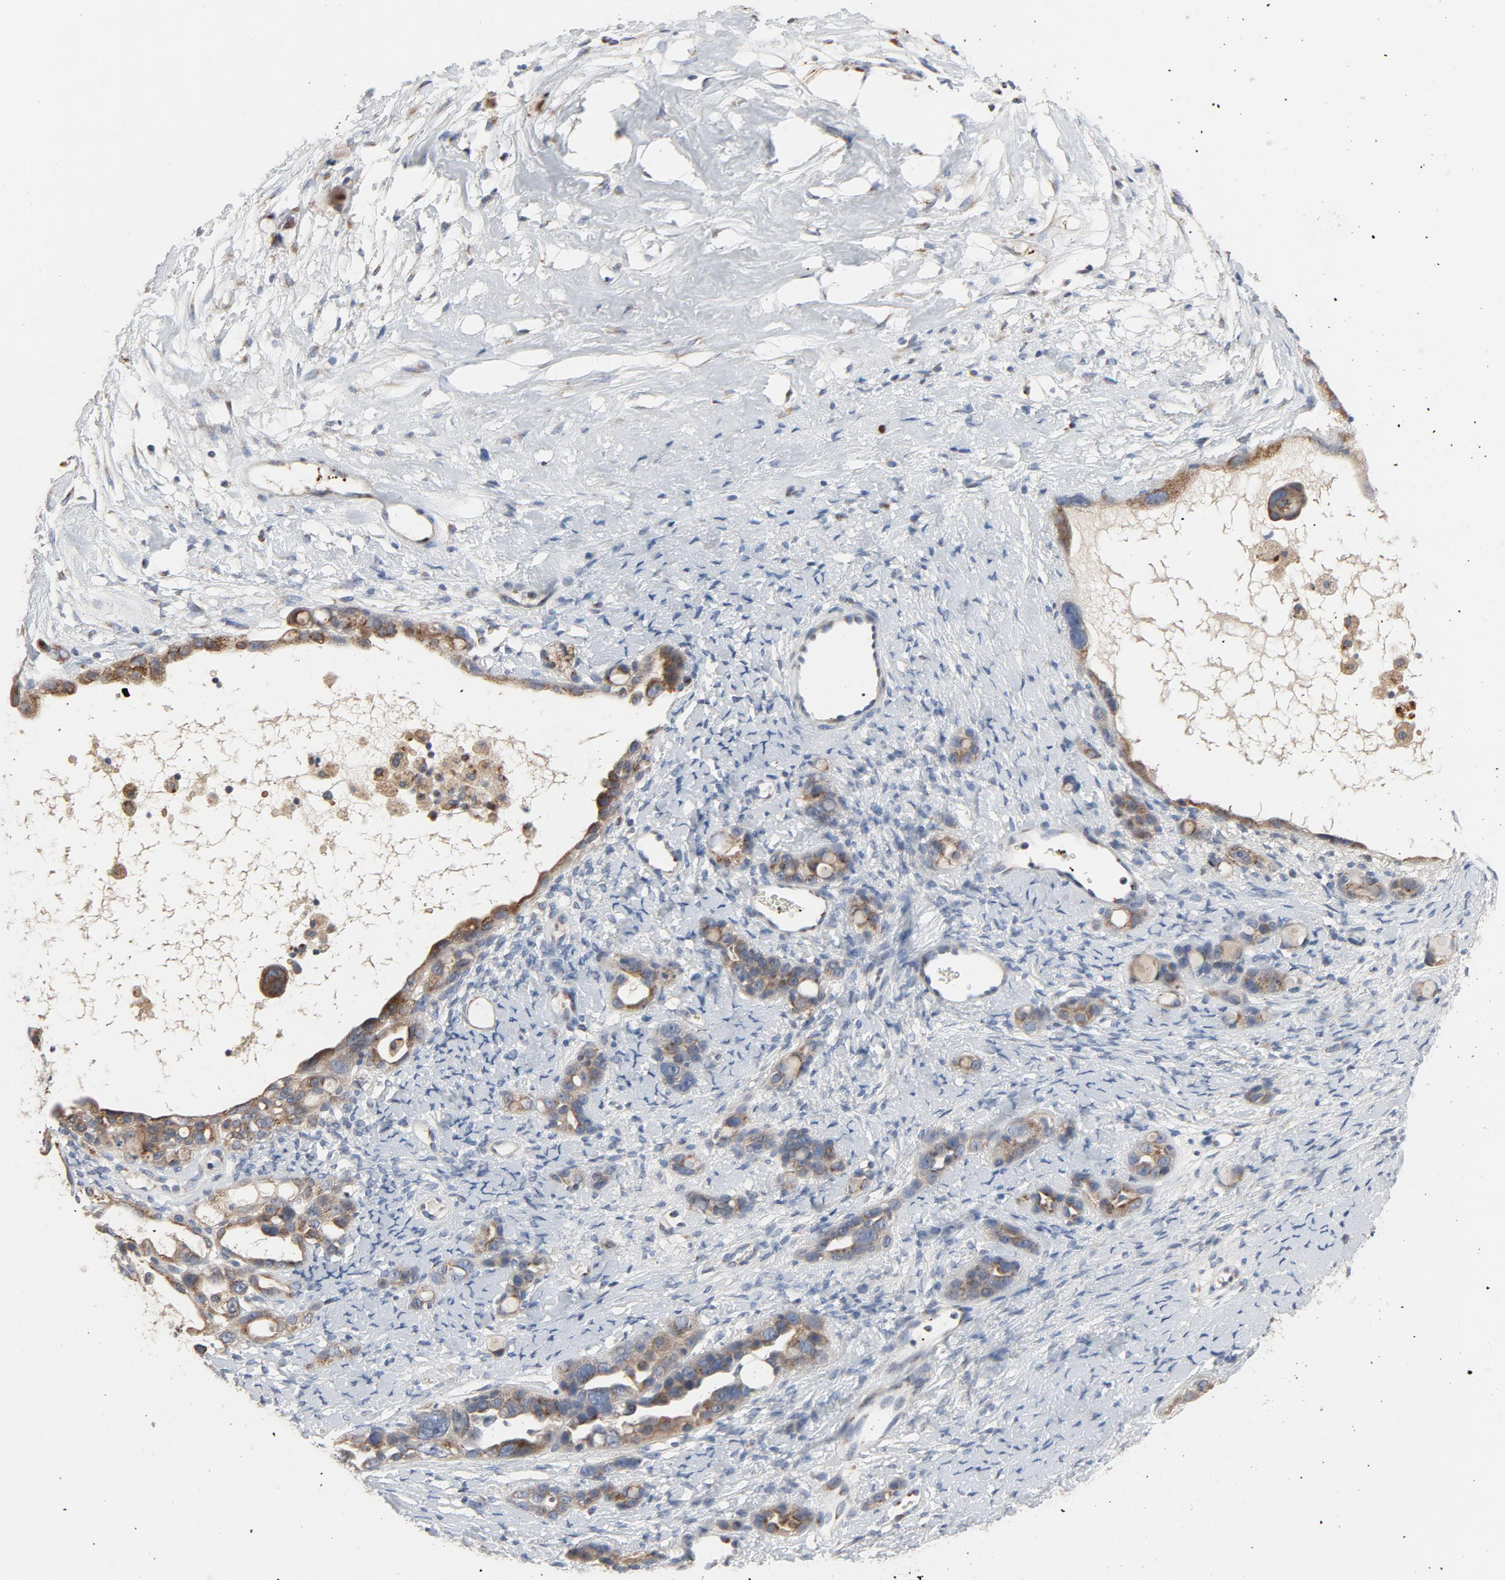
{"staining": {"intensity": "weak", "quantity": ">75%", "location": "cytoplasmic/membranous"}, "tissue": "ovarian cancer", "cell_type": "Tumor cells", "image_type": "cancer", "snomed": [{"axis": "morphology", "description": "Cystadenocarcinoma, mucinous, NOS"}, {"axis": "topography", "description": "Ovary"}], "caption": "DAB immunohistochemical staining of human mucinous cystadenocarcinoma (ovarian) demonstrates weak cytoplasmic/membranous protein staining in approximately >75% of tumor cells.", "gene": "LMAN2", "patient": {"sex": "female", "age": 57}}